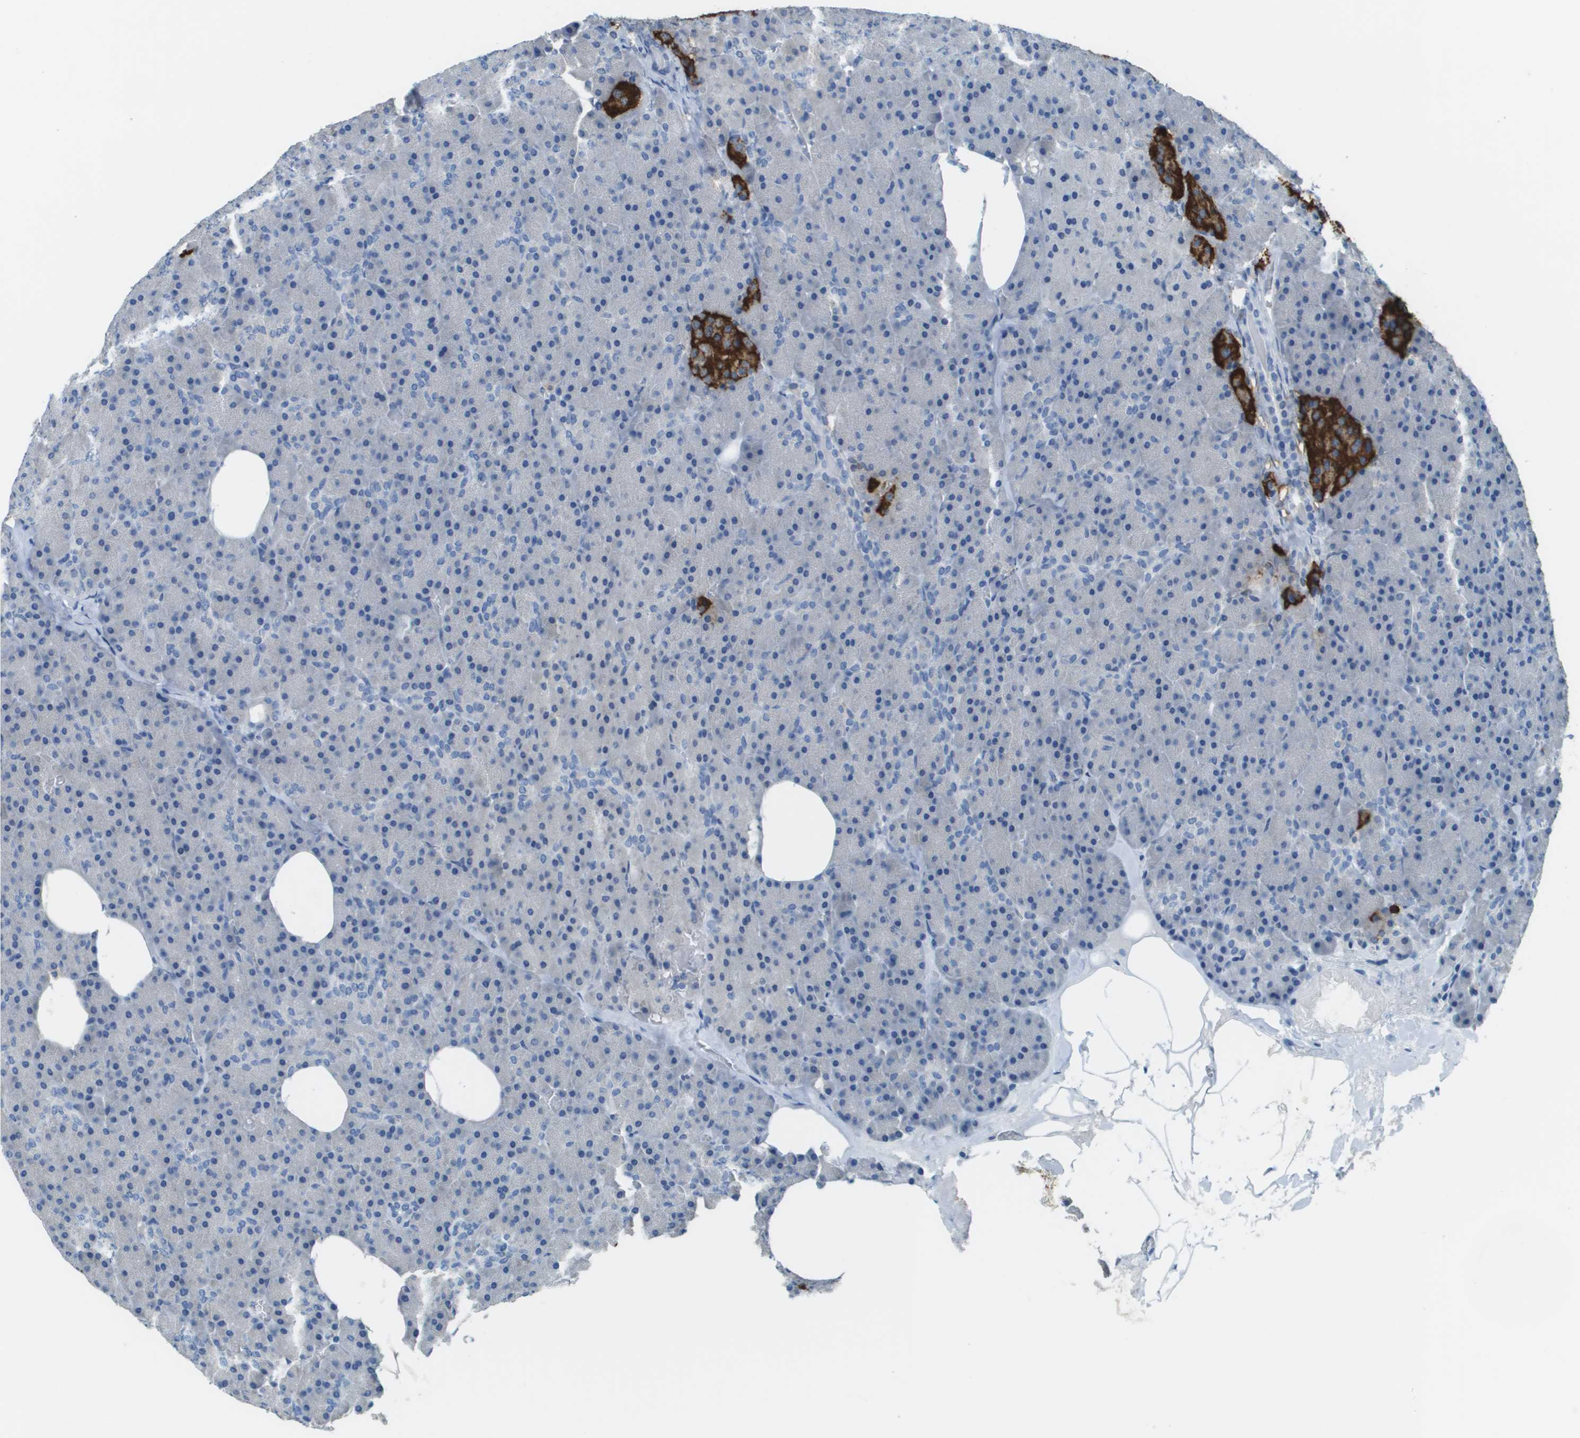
{"staining": {"intensity": "negative", "quantity": "none", "location": "none"}, "tissue": "pancreas", "cell_type": "Exocrine glandular cells", "image_type": "normal", "snomed": [{"axis": "morphology", "description": "Normal tissue, NOS"}, {"axis": "topography", "description": "Pancreas"}], "caption": "Immunohistochemistry (IHC) of benign pancreas exhibits no staining in exocrine glandular cells. (DAB (3,3'-diaminobenzidine) immunohistochemistry (IHC), high magnification).", "gene": "PTGDR2", "patient": {"sex": "female", "age": 35}}